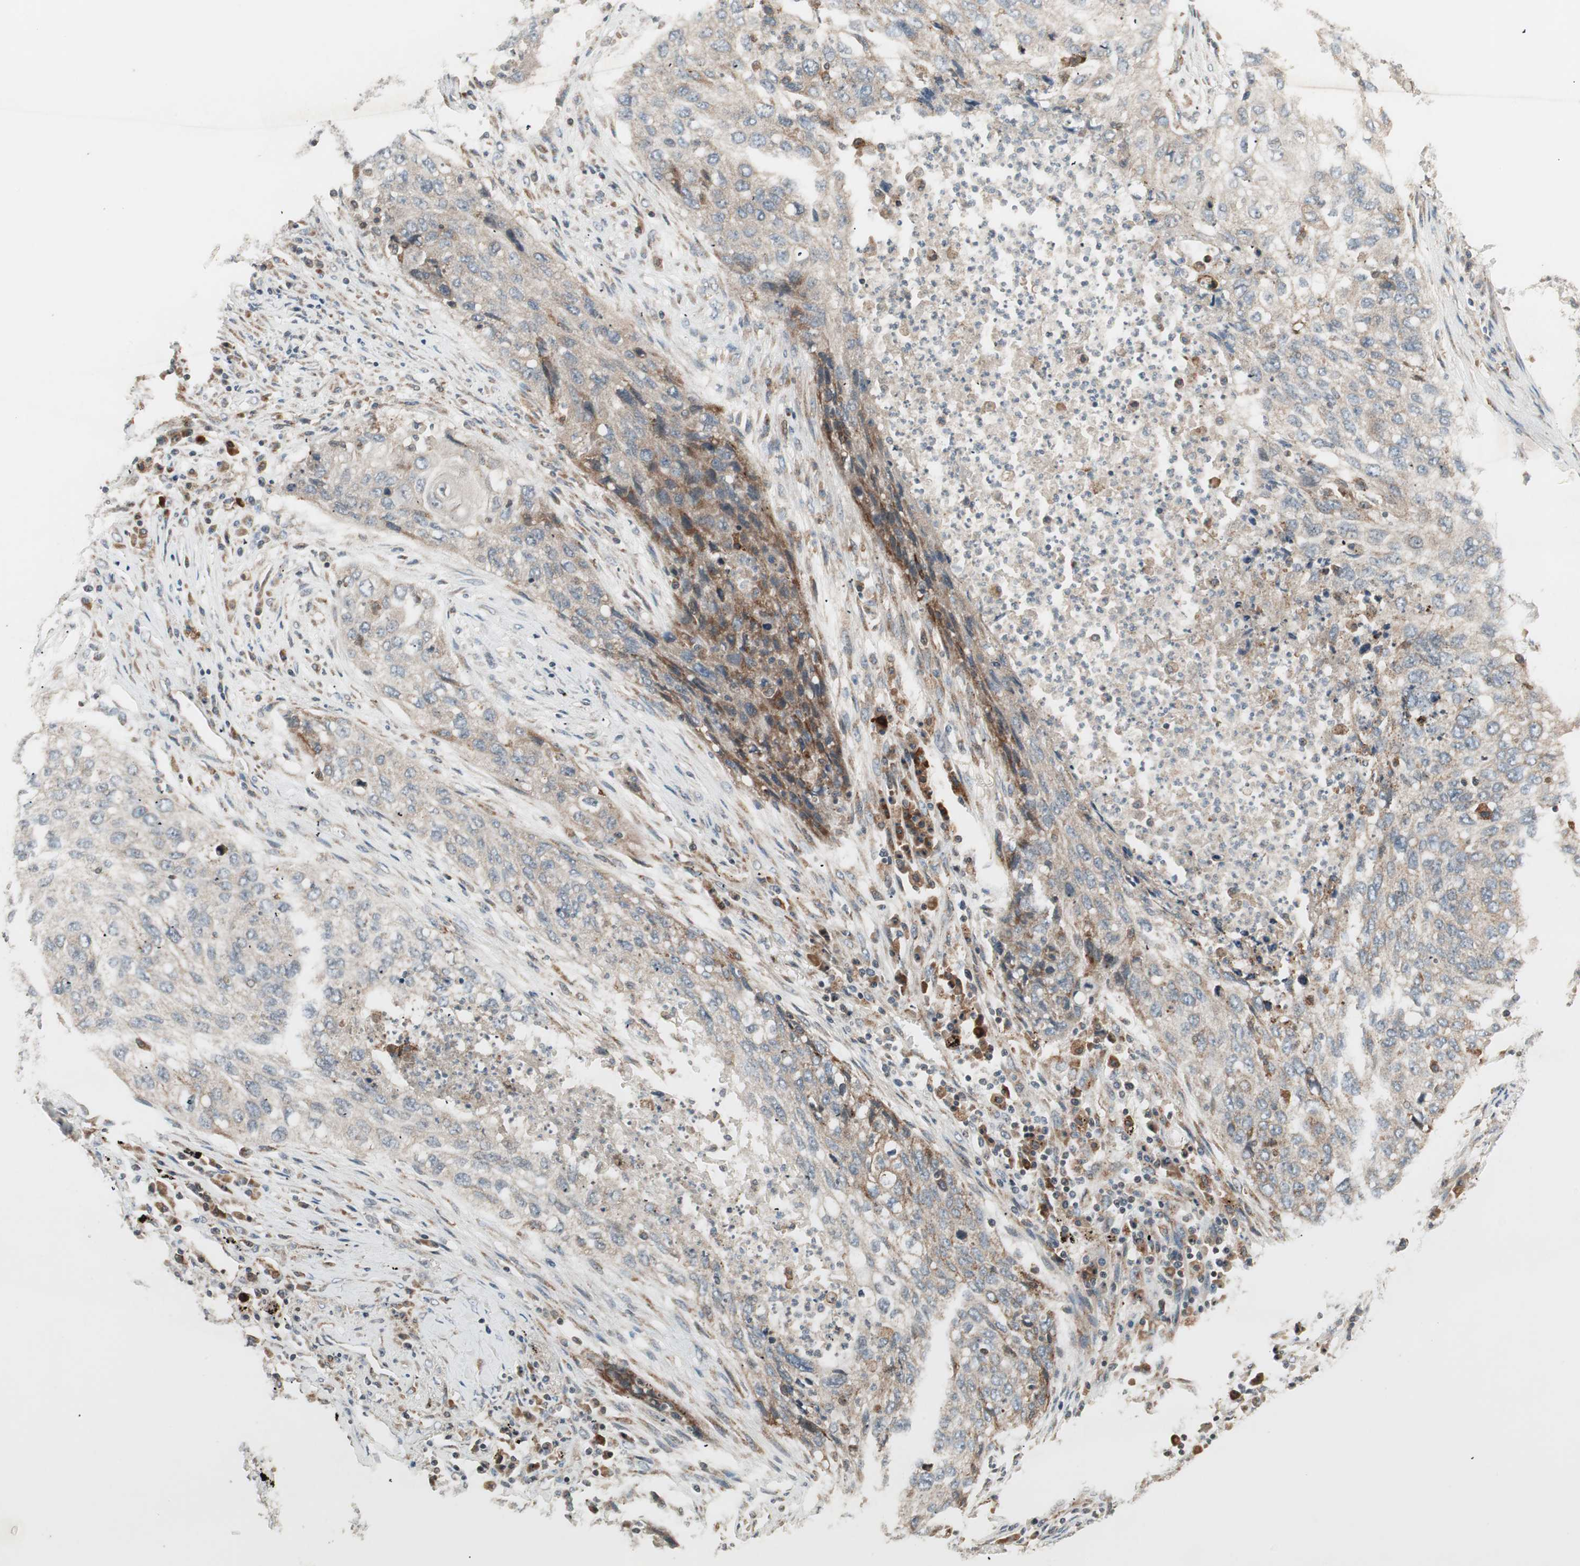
{"staining": {"intensity": "negative", "quantity": "none", "location": "none"}, "tissue": "lung cancer", "cell_type": "Tumor cells", "image_type": "cancer", "snomed": [{"axis": "morphology", "description": "Squamous cell carcinoma, NOS"}, {"axis": "topography", "description": "Lung"}], "caption": "Immunohistochemistry of lung squamous cell carcinoma demonstrates no expression in tumor cells. The staining was performed using DAB (3,3'-diaminobenzidine) to visualize the protein expression in brown, while the nuclei were stained in blue with hematoxylin (Magnification: 20x).", "gene": "SFRP1", "patient": {"sex": "female", "age": 63}}